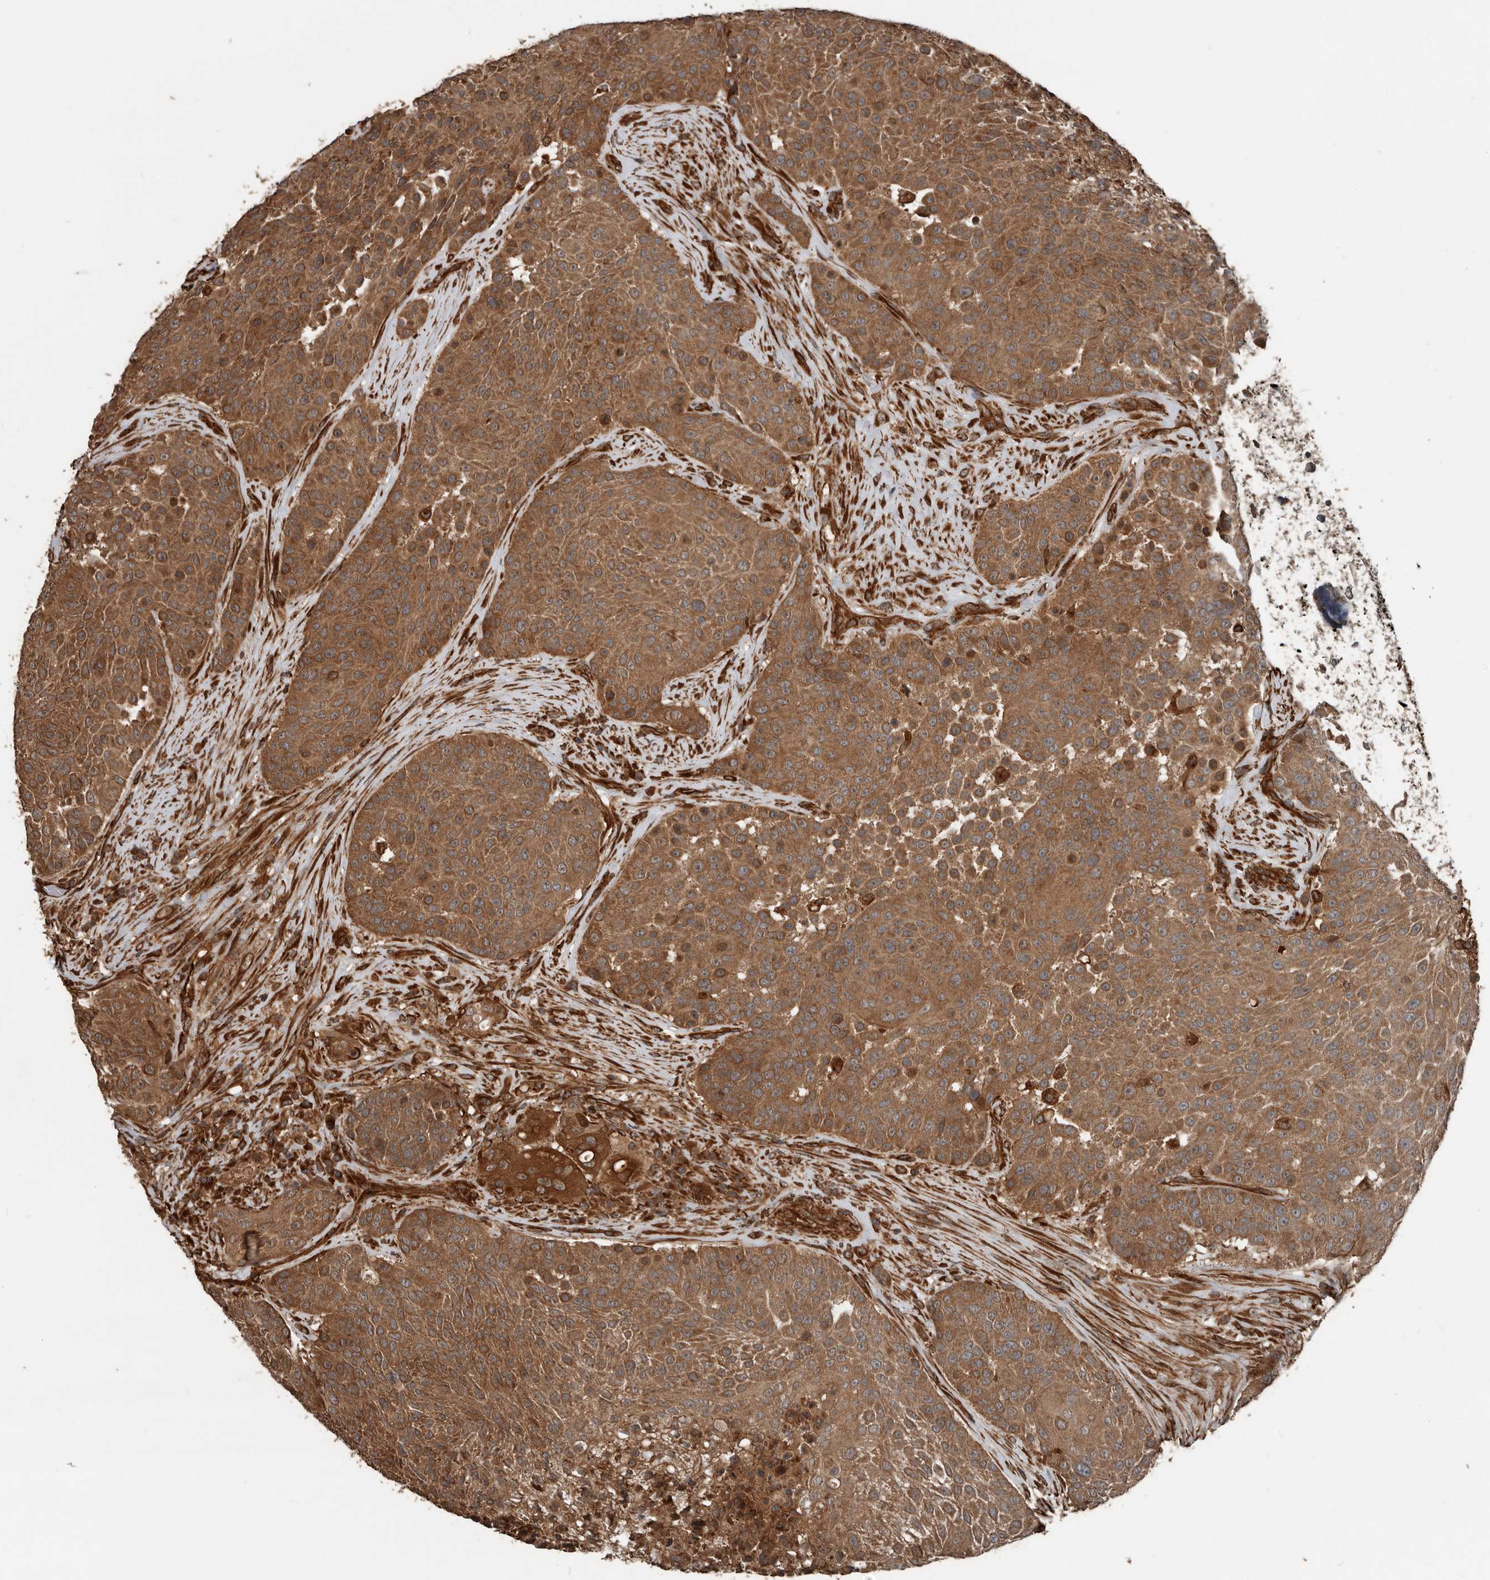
{"staining": {"intensity": "moderate", "quantity": ">75%", "location": "cytoplasmic/membranous"}, "tissue": "urothelial cancer", "cell_type": "Tumor cells", "image_type": "cancer", "snomed": [{"axis": "morphology", "description": "Urothelial carcinoma, High grade"}, {"axis": "topography", "description": "Urinary bladder"}], "caption": "Brown immunohistochemical staining in human high-grade urothelial carcinoma shows moderate cytoplasmic/membranous staining in approximately >75% of tumor cells. (IHC, brightfield microscopy, high magnification).", "gene": "YOD1", "patient": {"sex": "female", "age": 63}}